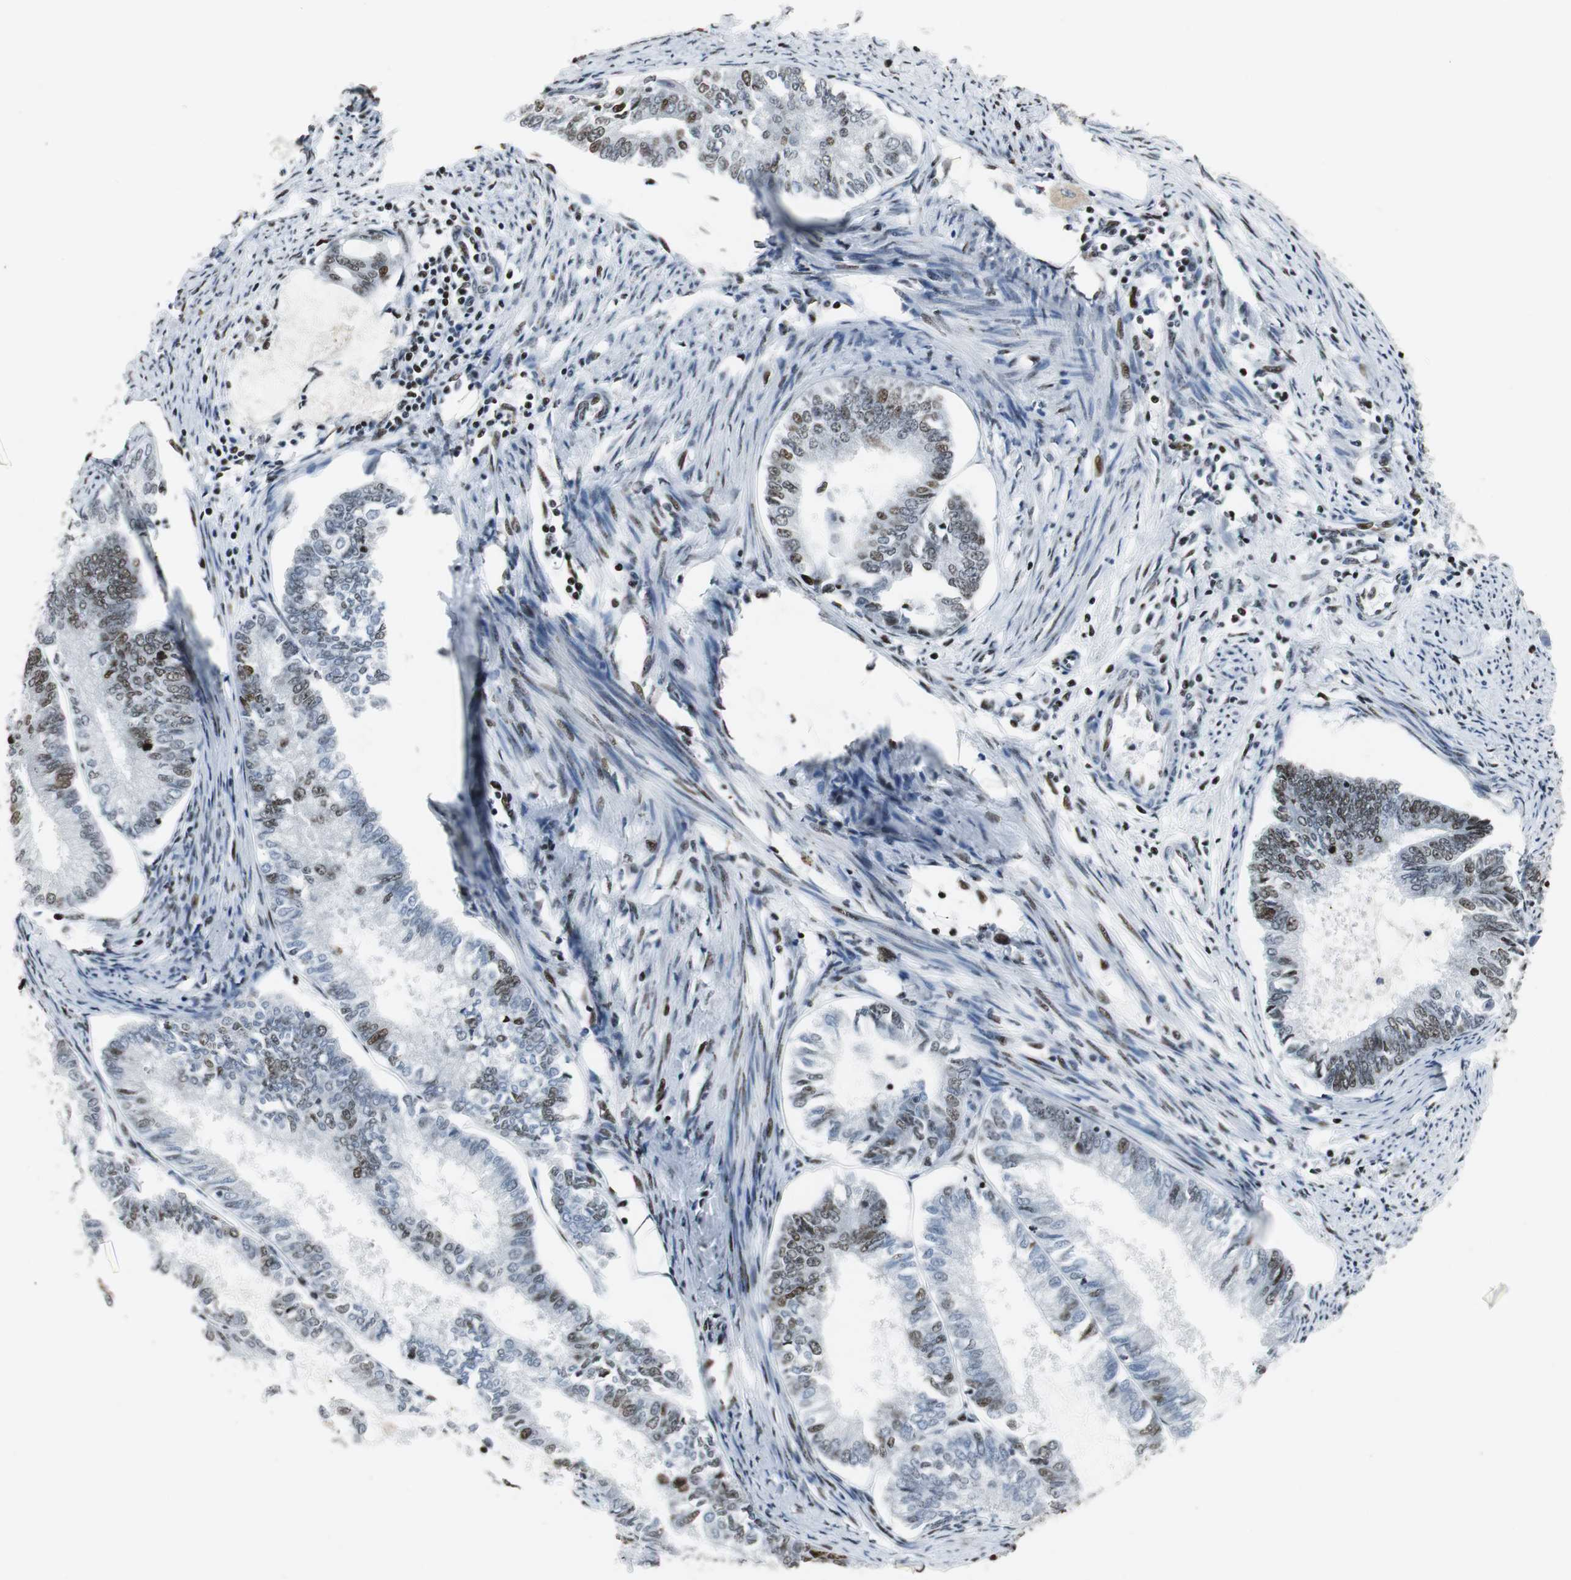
{"staining": {"intensity": "weak", "quantity": "<25%", "location": "nuclear"}, "tissue": "endometrial cancer", "cell_type": "Tumor cells", "image_type": "cancer", "snomed": [{"axis": "morphology", "description": "Adenocarcinoma, NOS"}, {"axis": "topography", "description": "Endometrium"}], "caption": "Immunohistochemical staining of human adenocarcinoma (endometrial) reveals no significant expression in tumor cells.", "gene": "RBBP4", "patient": {"sex": "female", "age": 86}}